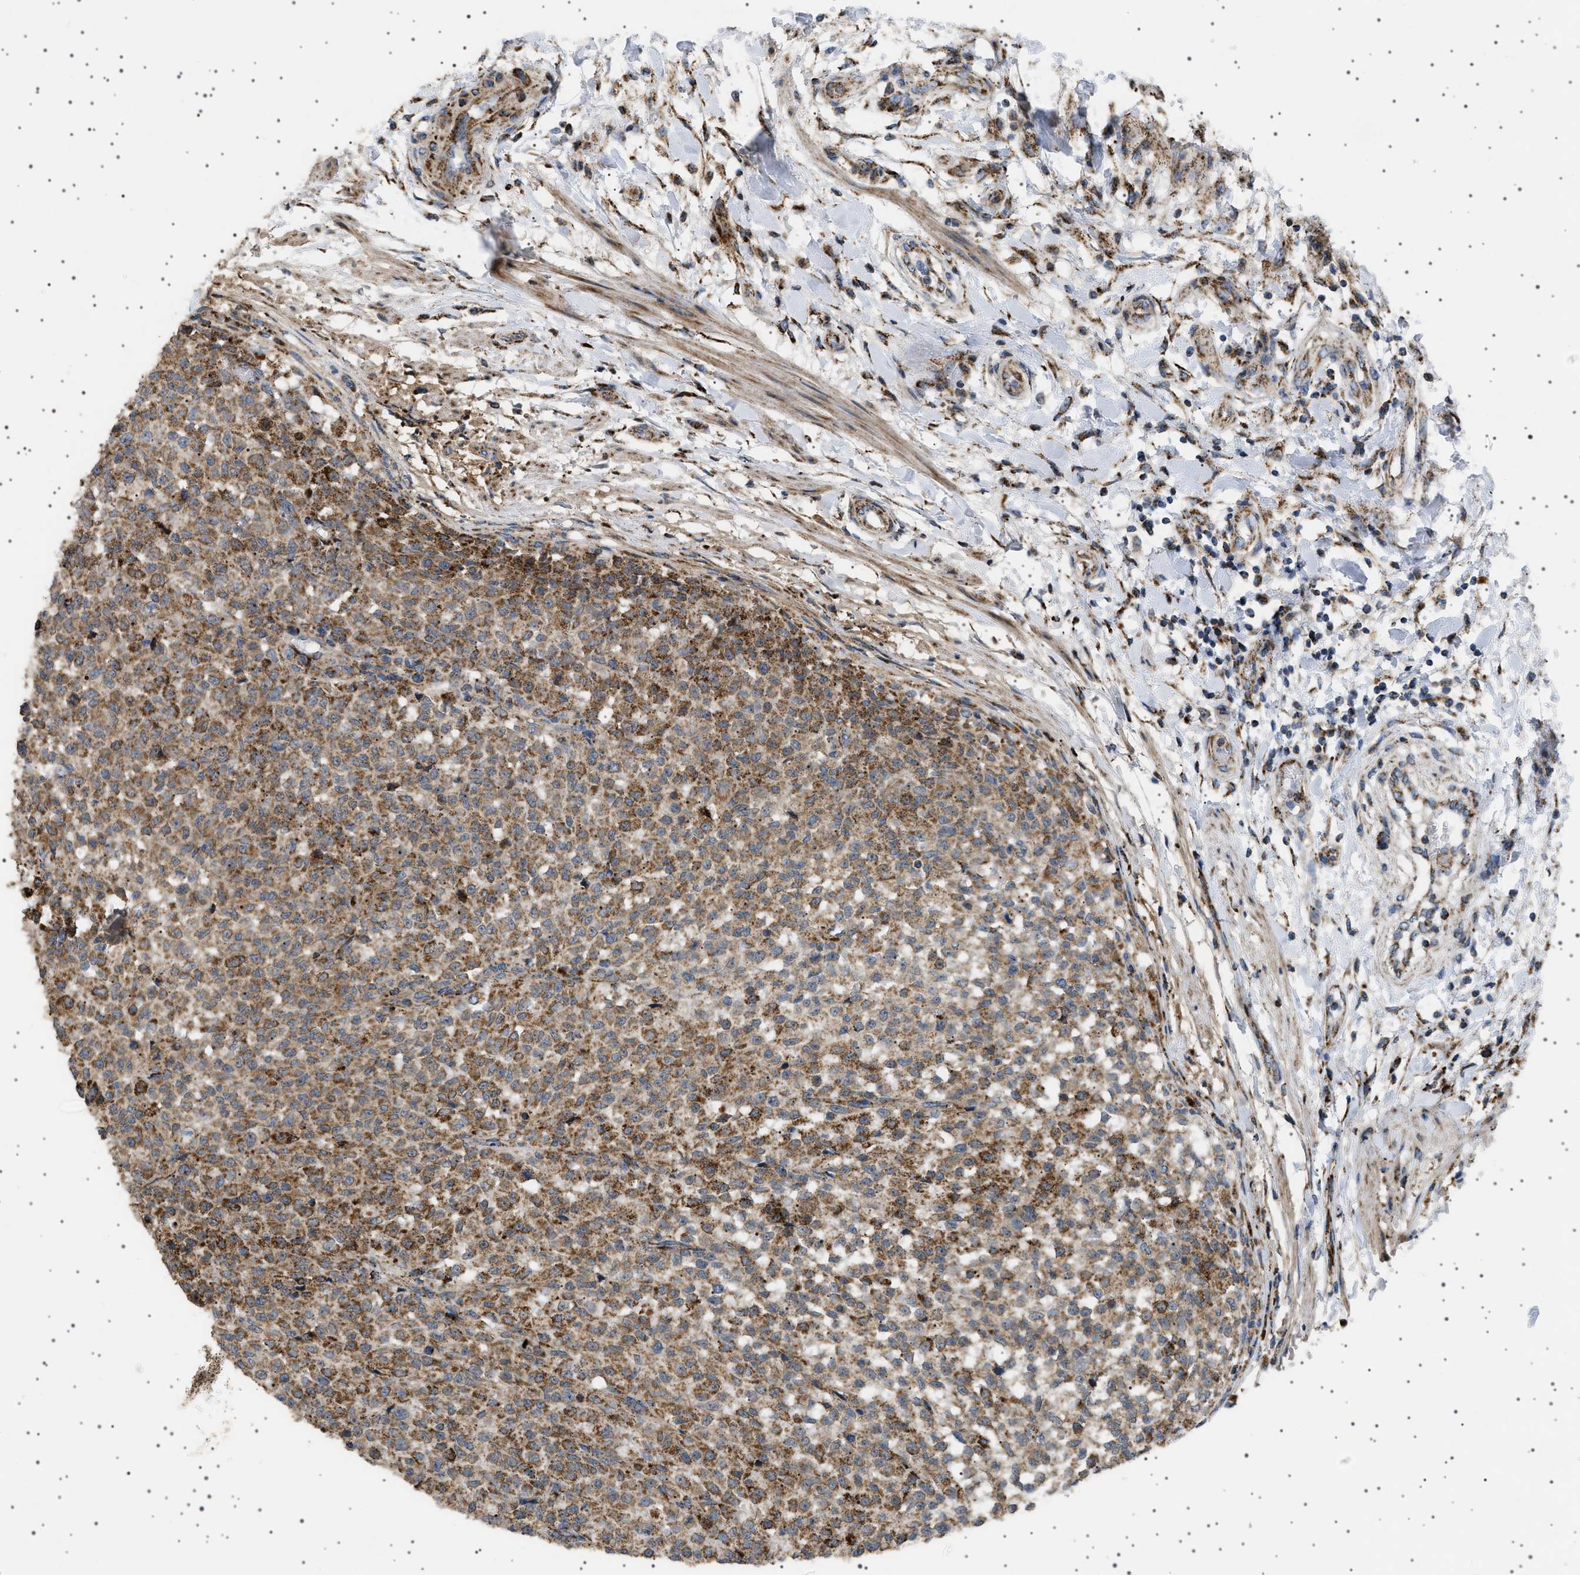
{"staining": {"intensity": "moderate", "quantity": ">75%", "location": "cytoplasmic/membranous"}, "tissue": "testis cancer", "cell_type": "Tumor cells", "image_type": "cancer", "snomed": [{"axis": "morphology", "description": "Seminoma, NOS"}, {"axis": "topography", "description": "Testis"}], "caption": "Moderate cytoplasmic/membranous positivity is seen in about >75% of tumor cells in testis cancer.", "gene": "UBXN8", "patient": {"sex": "male", "age": 59}}